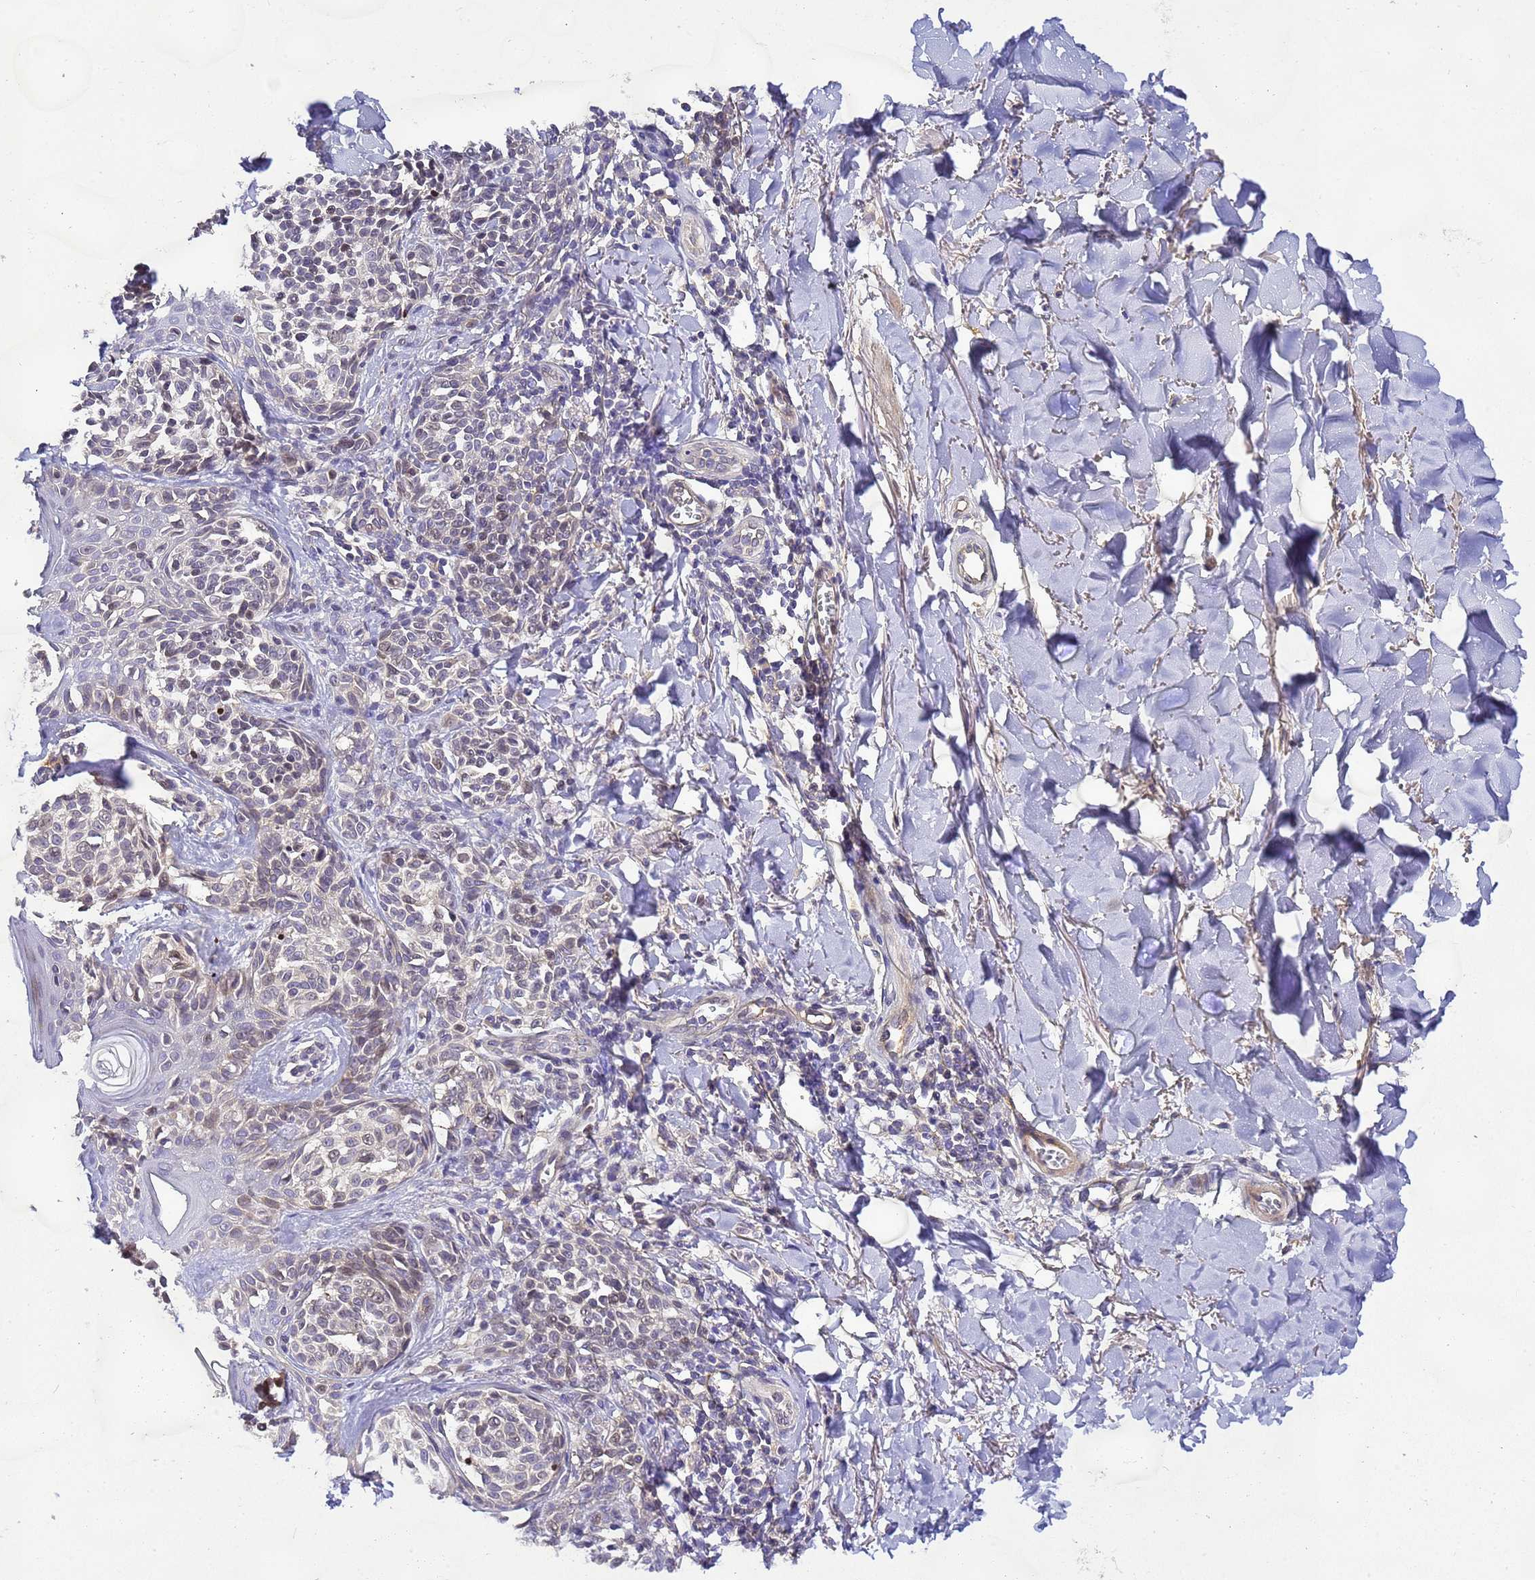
{"staining": {"intensity": "weak", "quantity": "25%-75%", "location": "nuclear"}, "tissue": "melanoma", "cell_type": "Tumor cells", "image_type": "cancer", "snomed": [{"axis": "morphology", "description": "Malignant melanoma, NOS"}, {"axis": "topography", "description": "Skin of upper extremity"}], "caption": "High-magnification brightfield microscopy of melanoma stained with DAB (brown) and counterstained with hematoxylin (blue). tumor cells exhibit weak nuclear positivity is appreciated in about25%-75% of cells.", "gene": "TBCD", "patient": {"sex": "male", "age": 40}}